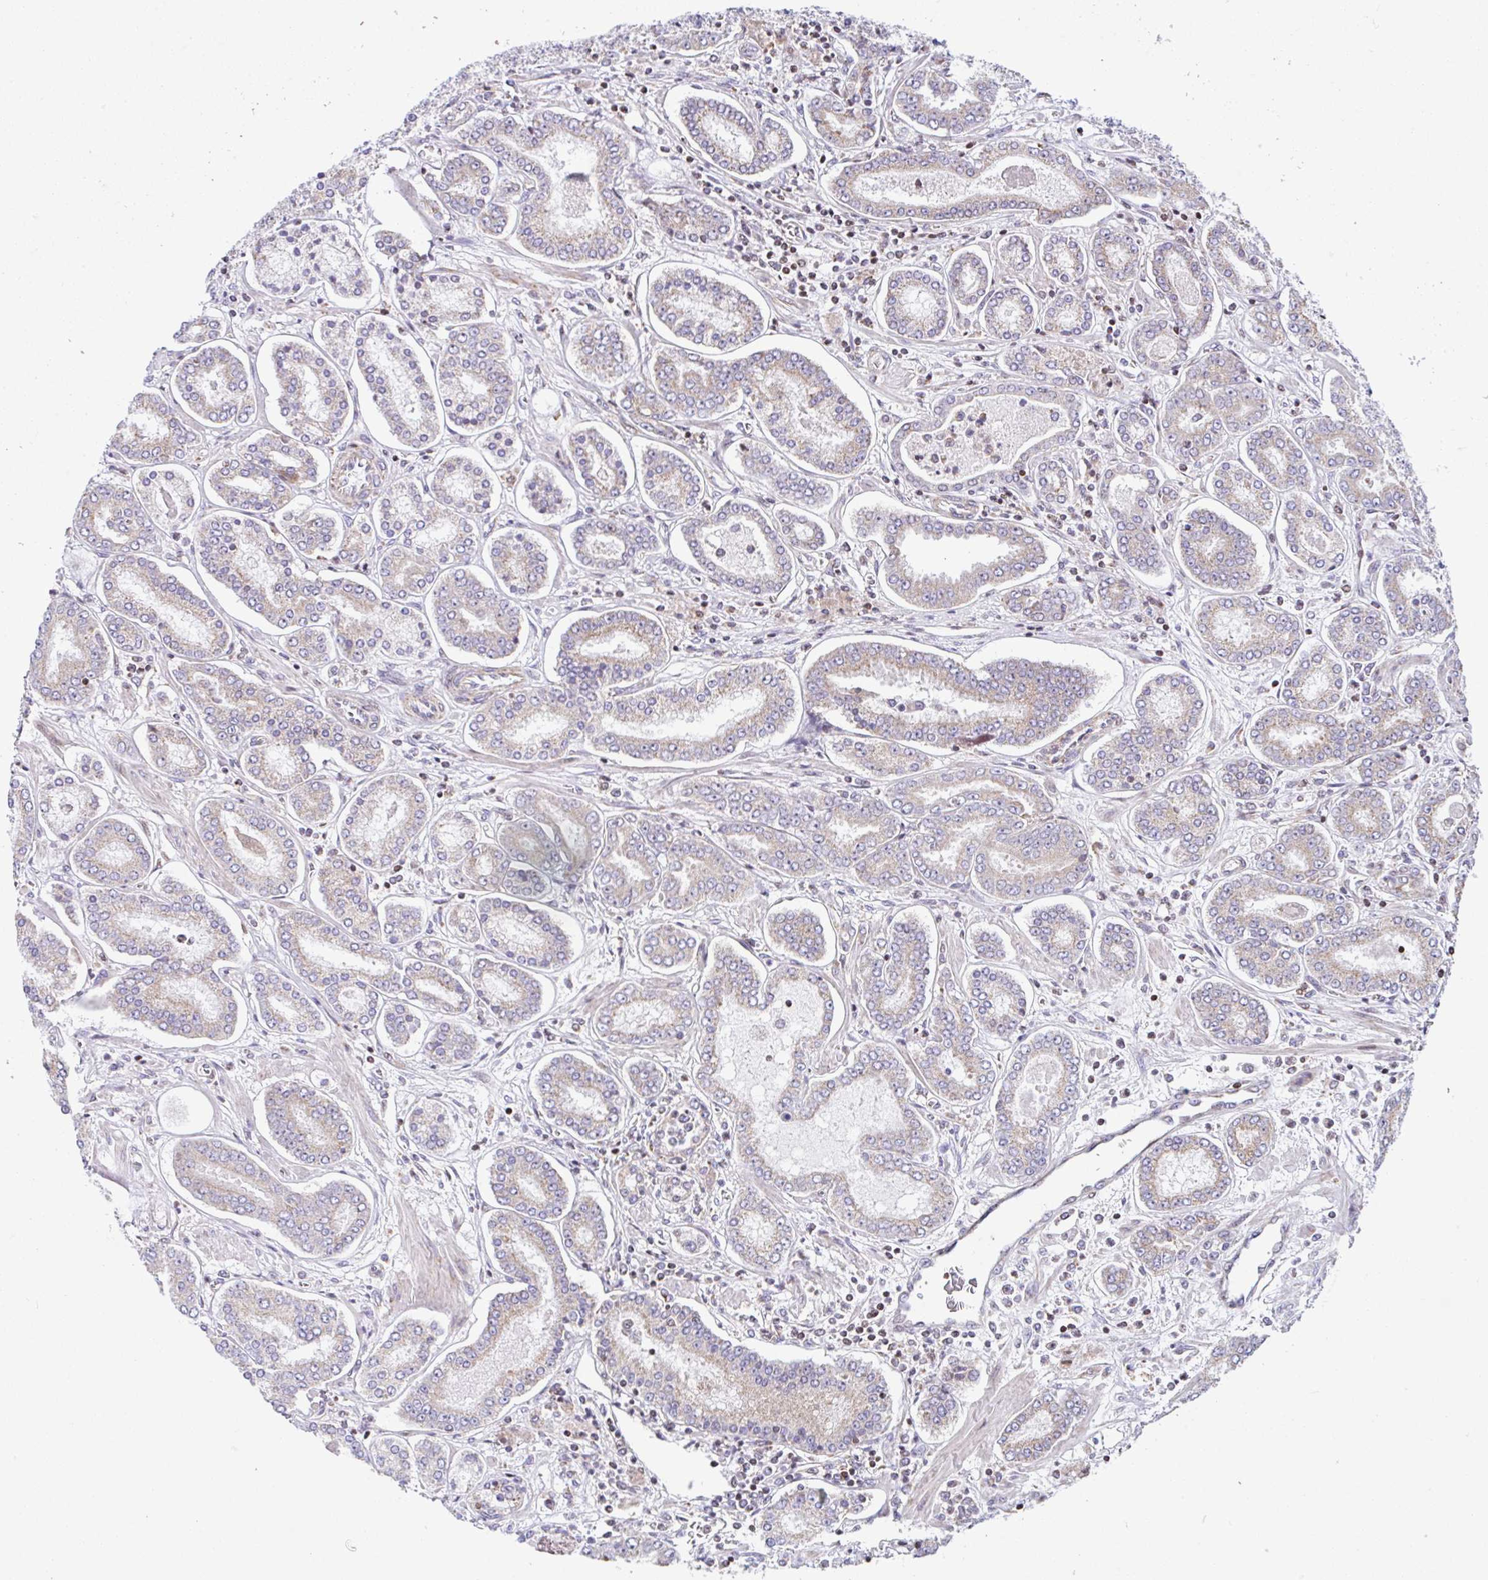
{"staining": {"intensity": "weak", "quantity": "<25%", "location": "cytoplasmic/membranous"}, "tissue": "prostate cancer", "cell_type": "Tumor cells", "image_type": "cancer", "snomed": [{"axis": "morphology", "description": "Adenocarcinoma, High grade"}, {"axis": "topography", "description": "Prostate"}], "caption": "Histopathology image shows no protein staining in tumor cells of prostate cancer (high-grade adenocarcinoma) tissue.", "gene": "FIGNL1", "patient": {"sex": "male", "age": 72}}